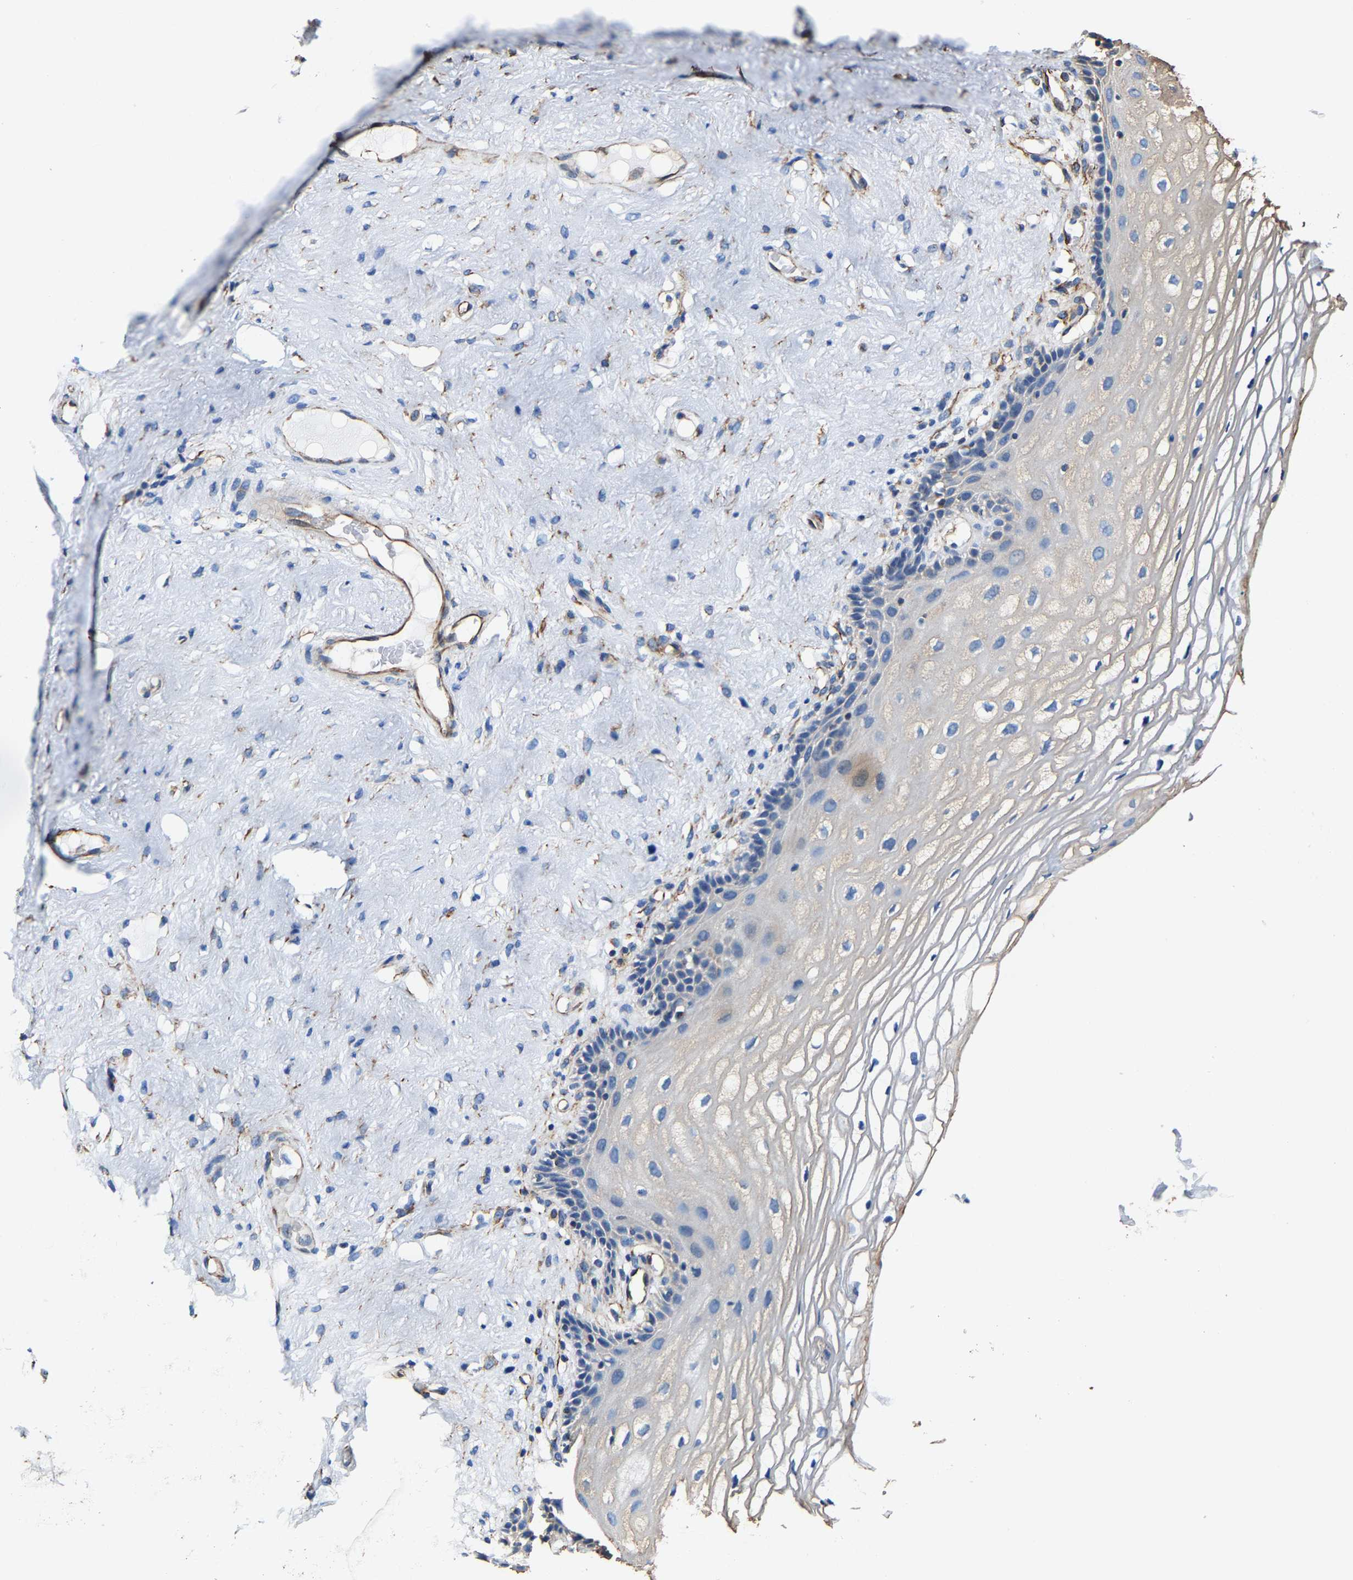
{"staining": {"intensity": "negative", "quantity": "none", "location": "none"}, "tissue": "vagina", "cell_type": "Squamous epithelial cells", "image_type": "normal", "snomed": [{"axis": "morphology", "description": "Normal tissue, NOS"}, {"axis": "morphology", "description": "Adenocarcinoma, NOS"}, {"axis": "topography", "description": "Rectum"}, {"axis": "topography", "description": "Vagina"}], "caption": "IHC histopathology image of benign vagina stained for a protein (brown), which demonstrates no expression in squamous epithelial cells.", "gene": "MMEL1", "patient": {"sex": "female", "age": 71}}